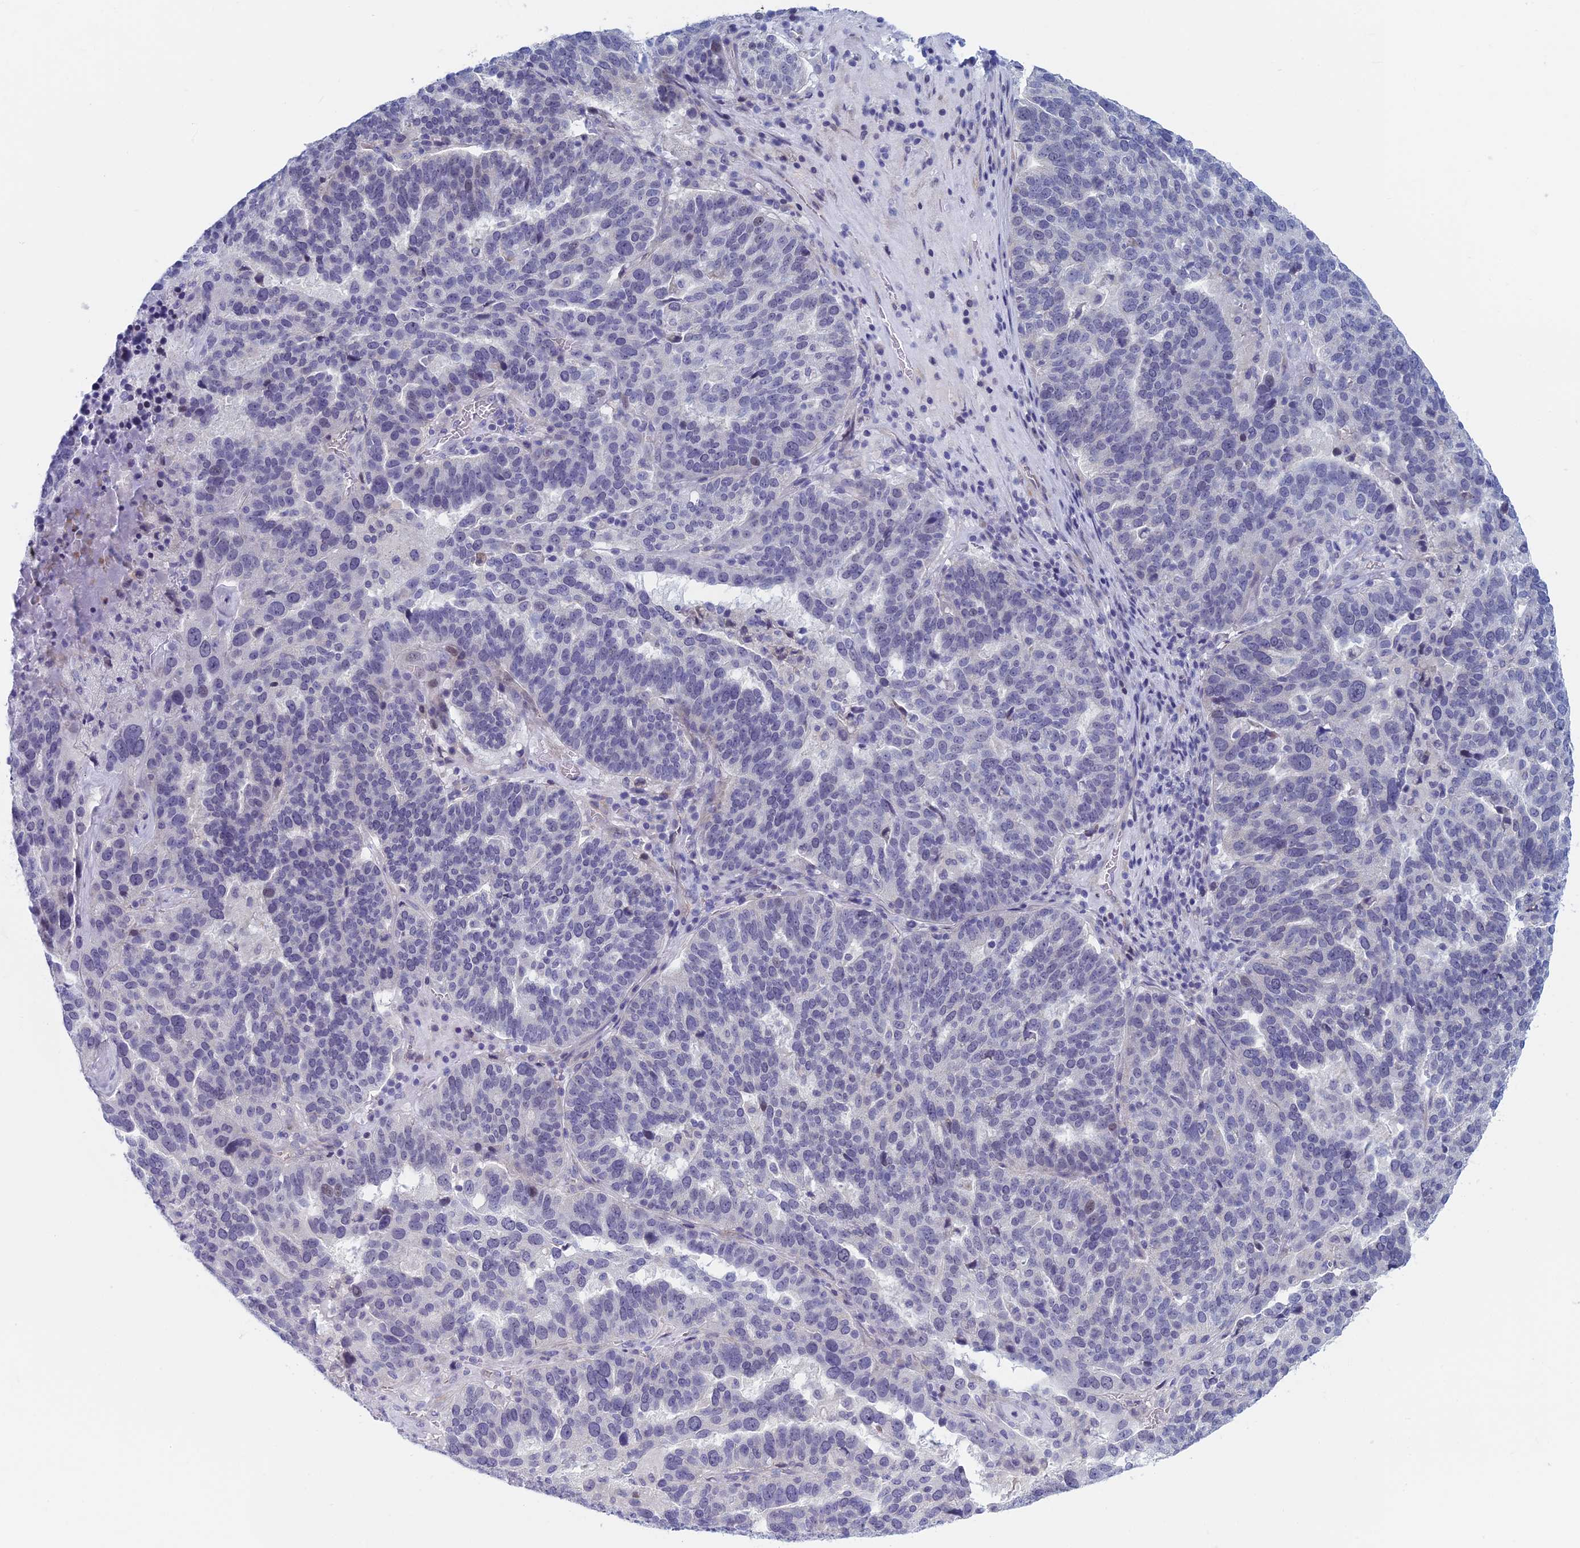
{"staining": {"intensity": "negative", "quantity": "none", "location": "none"}, "tissue": "ovarian cancer", "cell_type": "Tumor cells", "image_type": "cancer", "snomed": [{"axis": "morphology", "description": "Cystadenocarcinoma, serous, NOS"}, {"axis": "topography", "description": "Ovary"}], "caption": "IHC of human ovarian serous cystadenocarcinoma reveals no positivity in tumor cells.", "gene": "PPP1R26", "patient": {"sex": "female", "age": 59}}